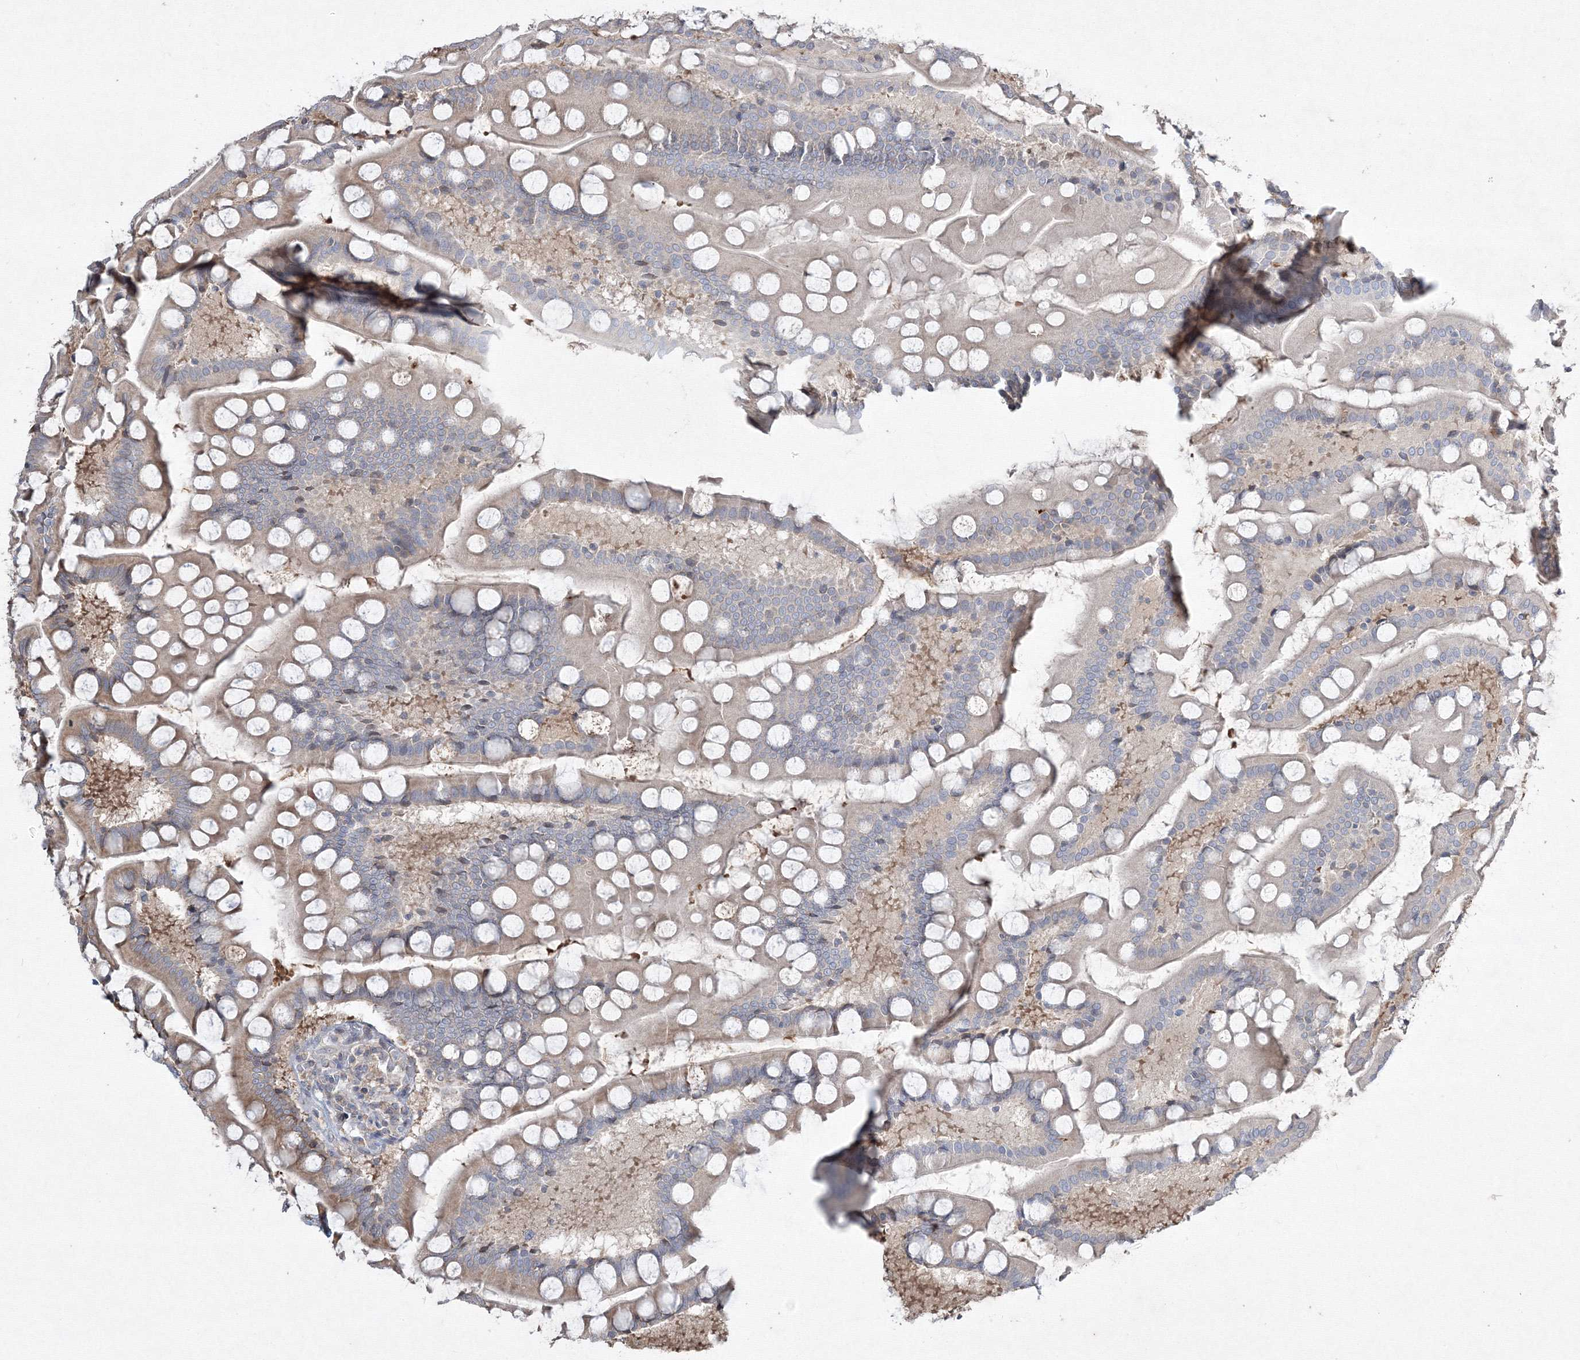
{"staining": {"intensity": "moderate", "quantity": "25%-75%", "location": "cytoplasmic/membranous"}, "tissue": "small intestine", "cell_type": "Glandular cells", "image_type": "normal", "snomed": [{"axis": "morphology", "description": "Normal tissue, NOS"}, {"axis": "topography", "description": "Small intestine"}], "caption": "Moderate cytoplasmic/membranous protein positivity is present in approximately 25%-75% of glandular cells in small intestine.", "gene": "FBXL8", "patient": {"sex": "male", "age": 41}}